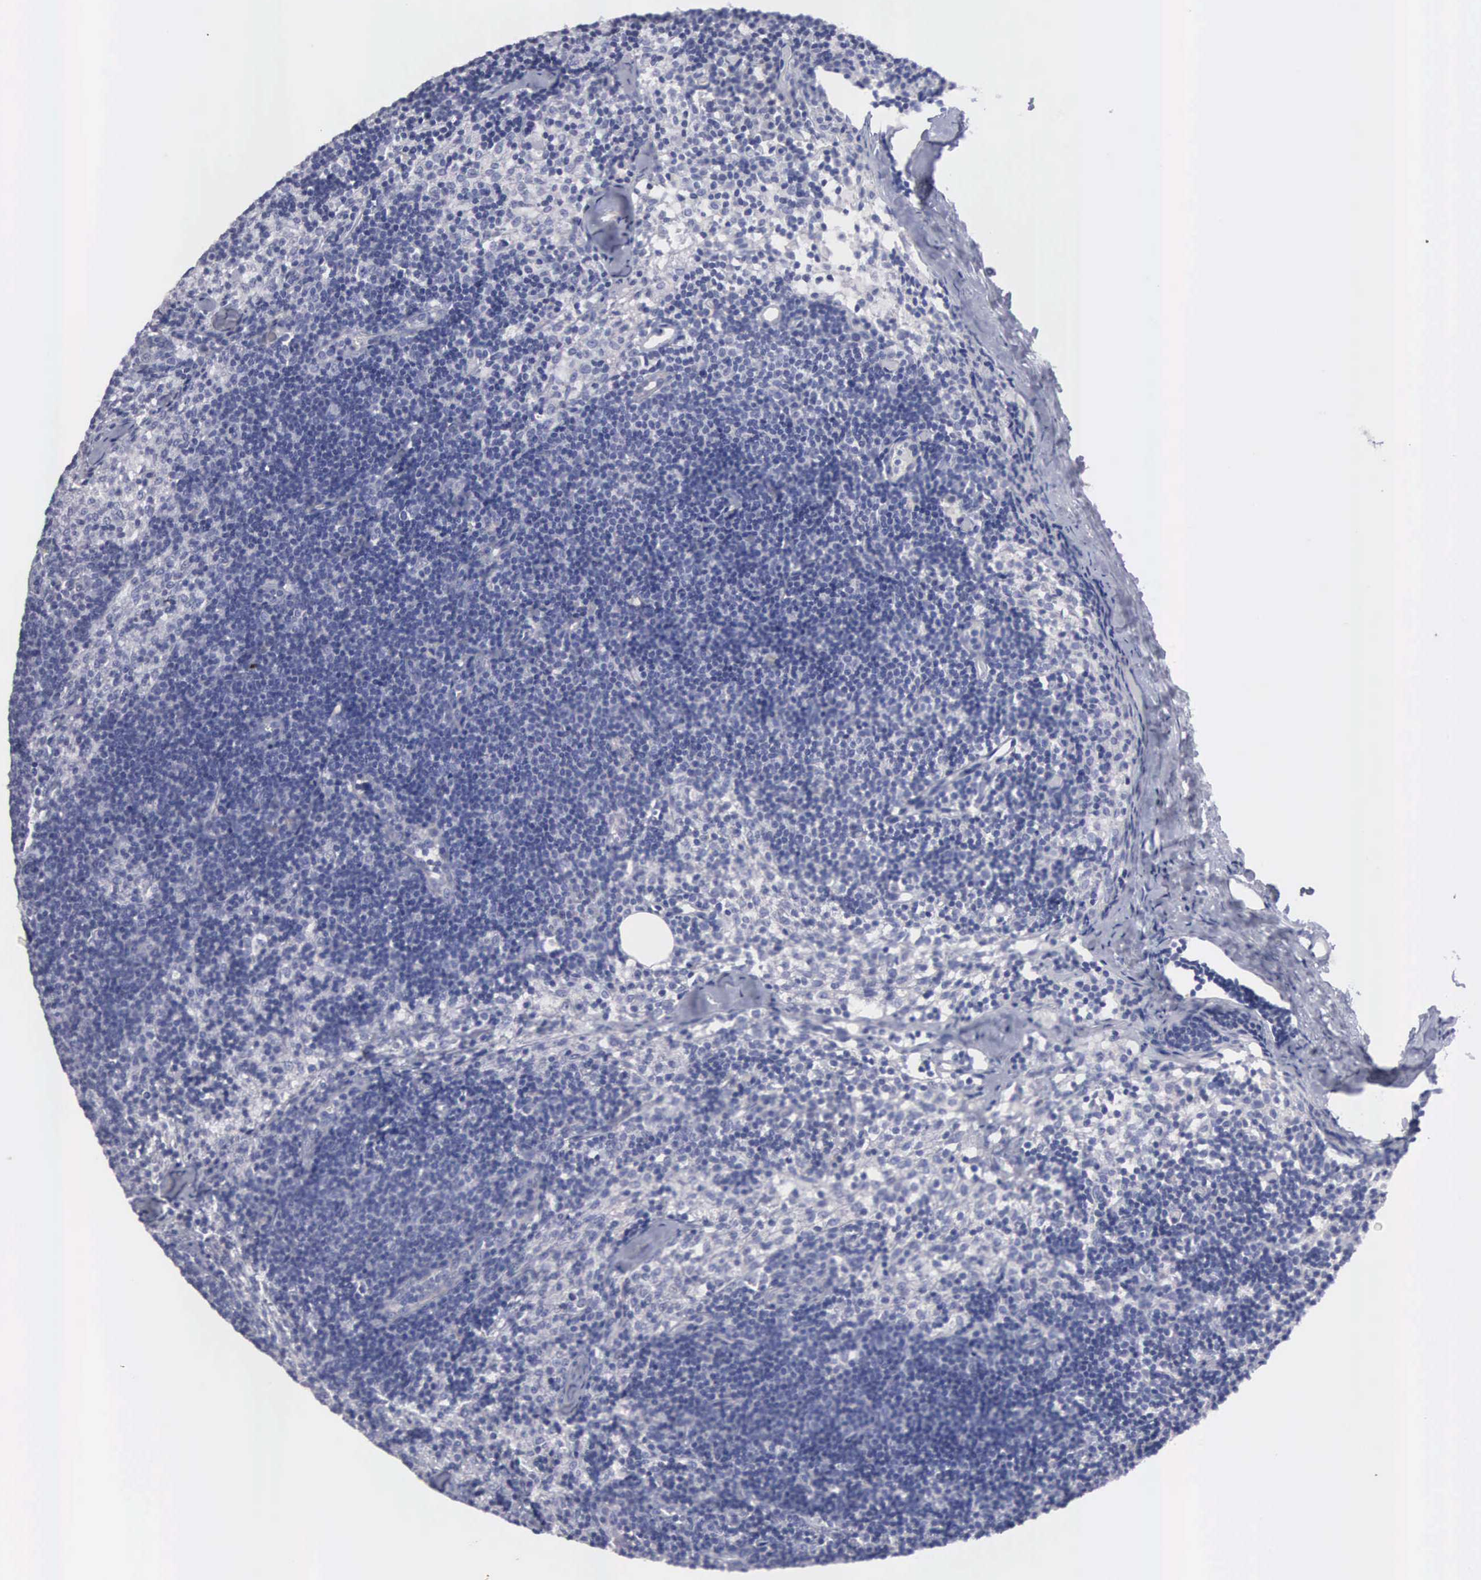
{"staining": {"intensity": "negative", "quantity": "none", "location": "none"}, "tissue": "lymph node", "cell_type": "Germinal center cells", "image_type": "normal", "snomed": [{"axis": "morphology", "description": "Normal tissue, NOS"}, {"axis": "topography", "description": "Lymph node"}], "caption": "IHC of unremarkable human lymph node exhibits no positivity in germinal center cells. The staining is performed using DAB (3,3'-diaminobenzidine) brown chromogen with nuclei counter-stained in using hematoxylin.", "gene": "CEP170B", "patient": {"sex": "female", "age": 35}}